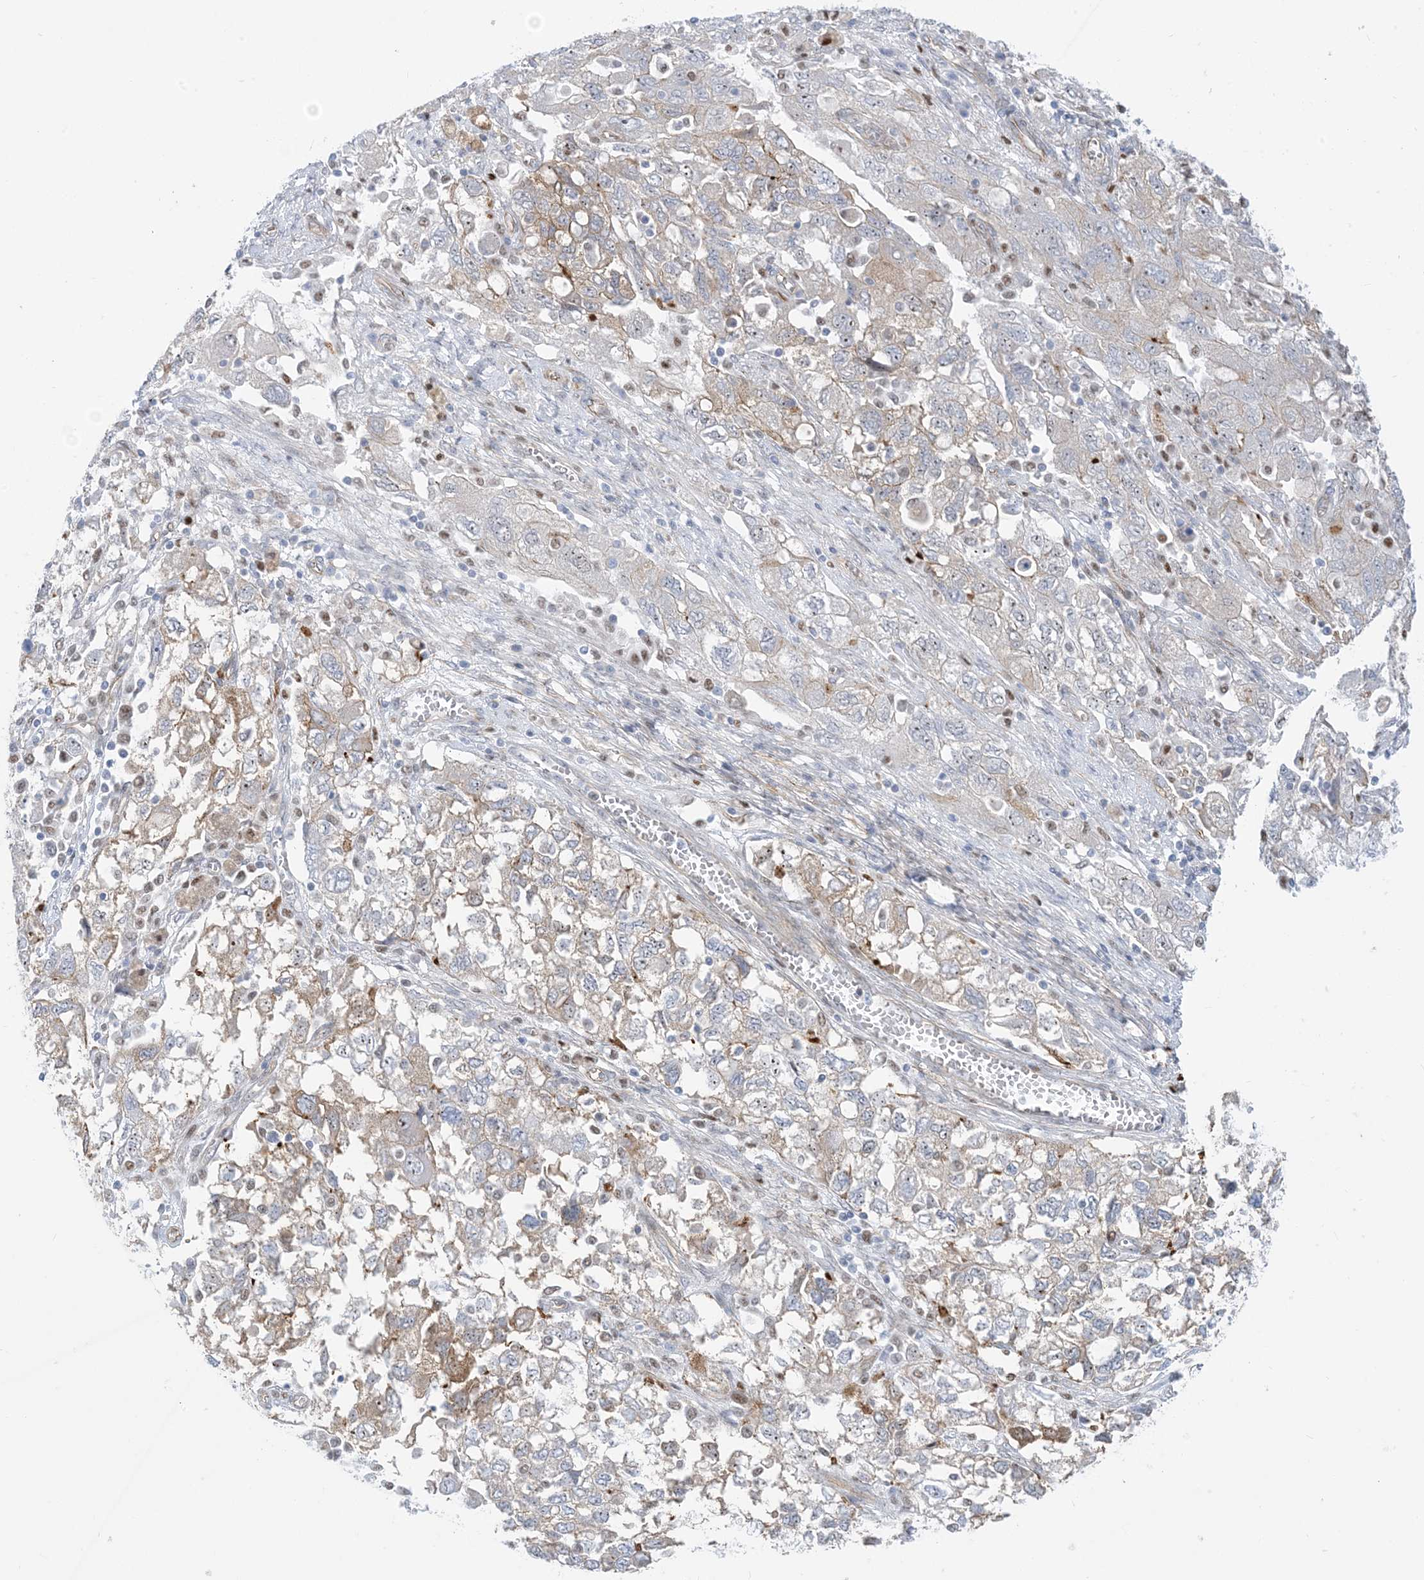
{"staining": {"intensity": "moderate", "quantity": "<25%", "location": "cytoplasmic/membranous"}, "tissue": "ovarian cancer", "cell_type": "Tumor cells", "image_type": "cancer", "snomed": [{"axis": "morphology", "description": "Carcinoma, NOS"}, {"axis": "morphology", "description": "Cystadenocarcinoma, serous, NOS"}, {"axis": "topography", "description": "Ovary"}], "caption": "The photomicrograph demonstrates immunohistochemical staining of ovarian cancer (carcinoma). There is moderate cytoplasmic/membranous positivity is appreciated in about <25% of tumor cells.", "gene": "MARS2", "patient": {"sex": "female", "age": 69}}